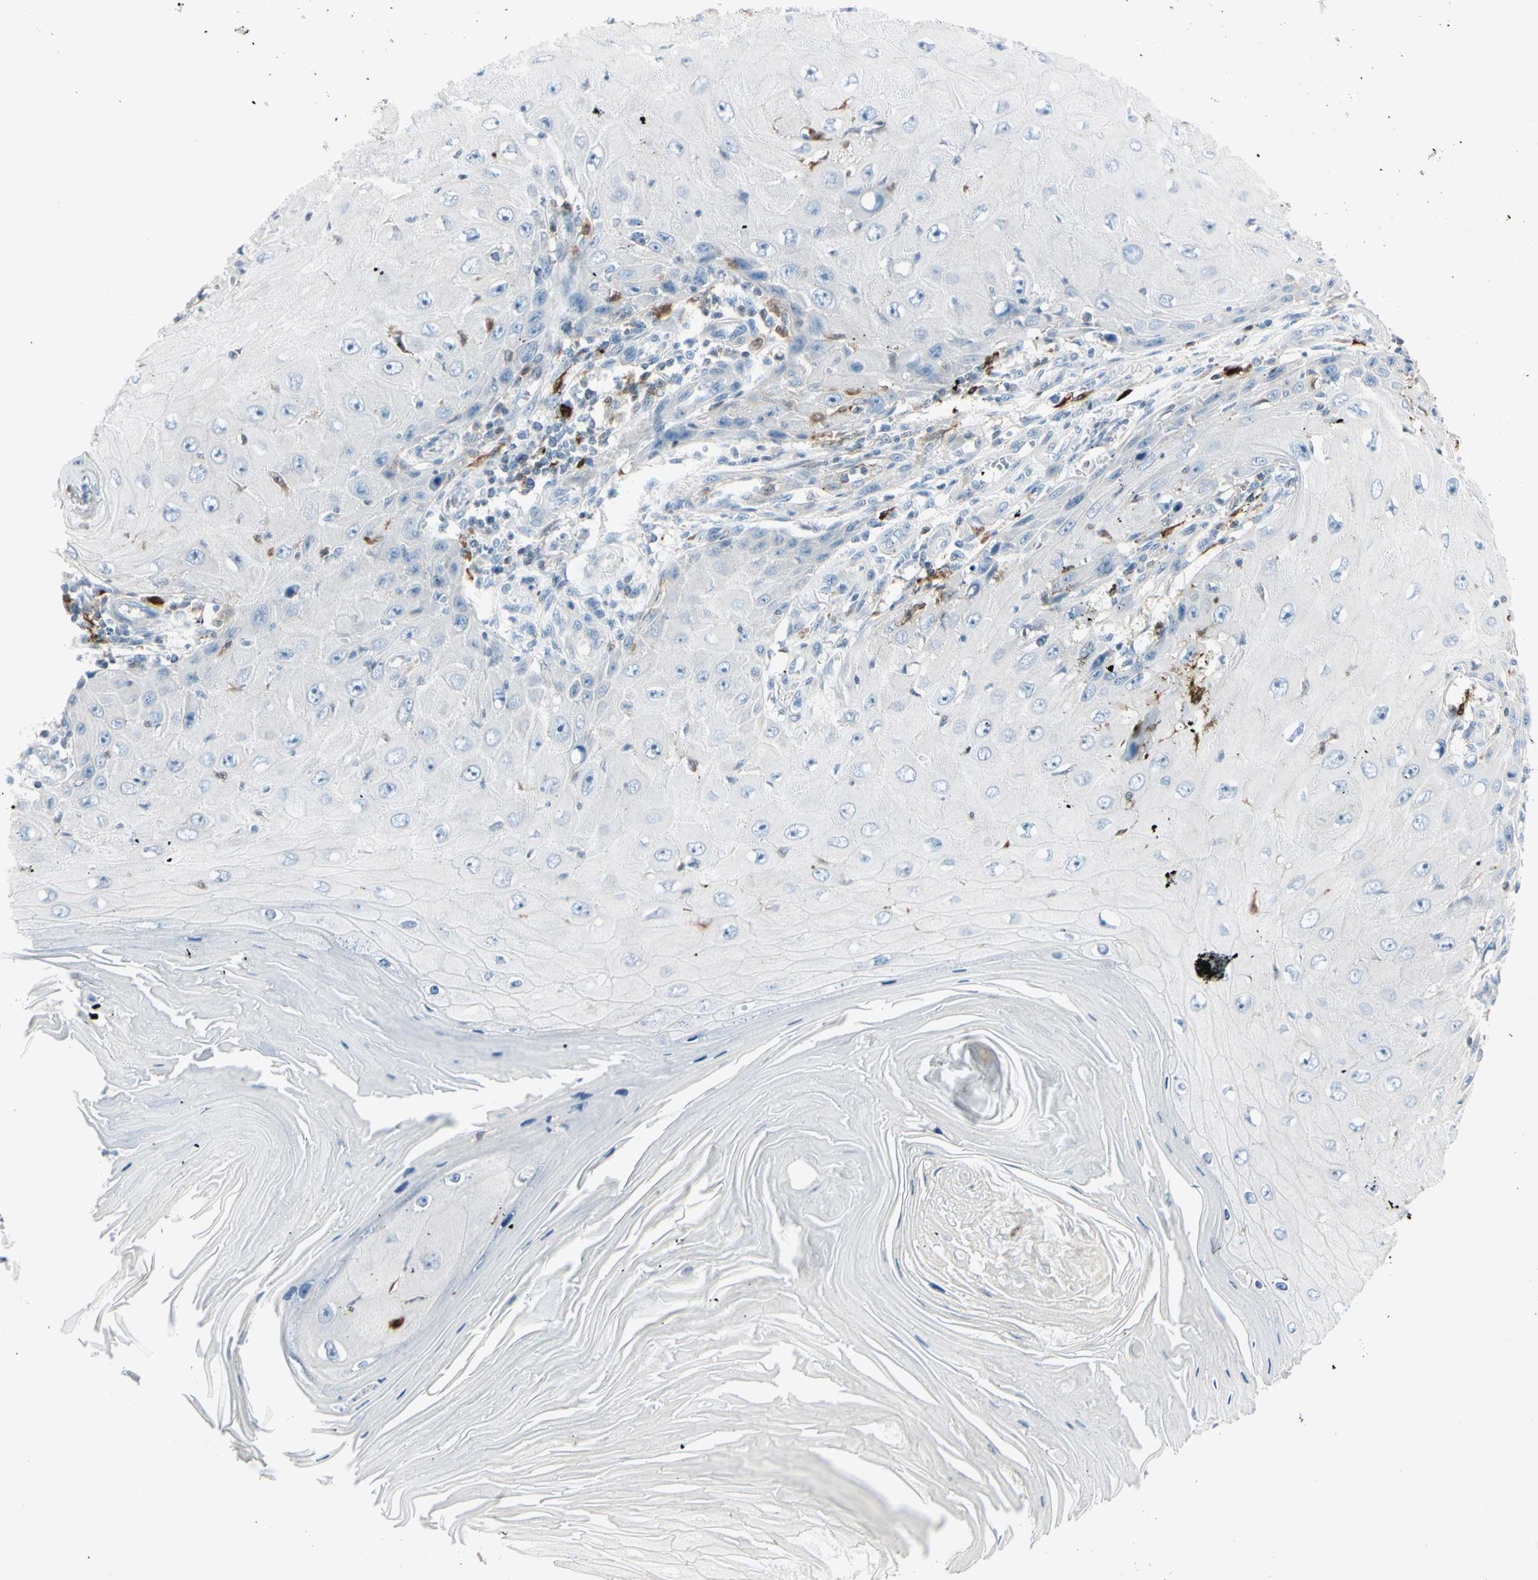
{"staining": {"intensity": "negative", "quantity": "none", "location": "none"}, "tissue": "skin cancer", "cell_type": "Tumor cells", "image_type": "cancer", "snomed": [{"axis": "morphology", "description": "Squamous cell carcinoma, NOS"}, {"axis": "topography", "description": "Skin"}], "caption": "Human skin cancer stained for a protein using immunohistochemistry (IHC) exhibits no expression in tumor cells.", "gene": "TRAF1", "patient": {"sex": "female", "age": 73}}